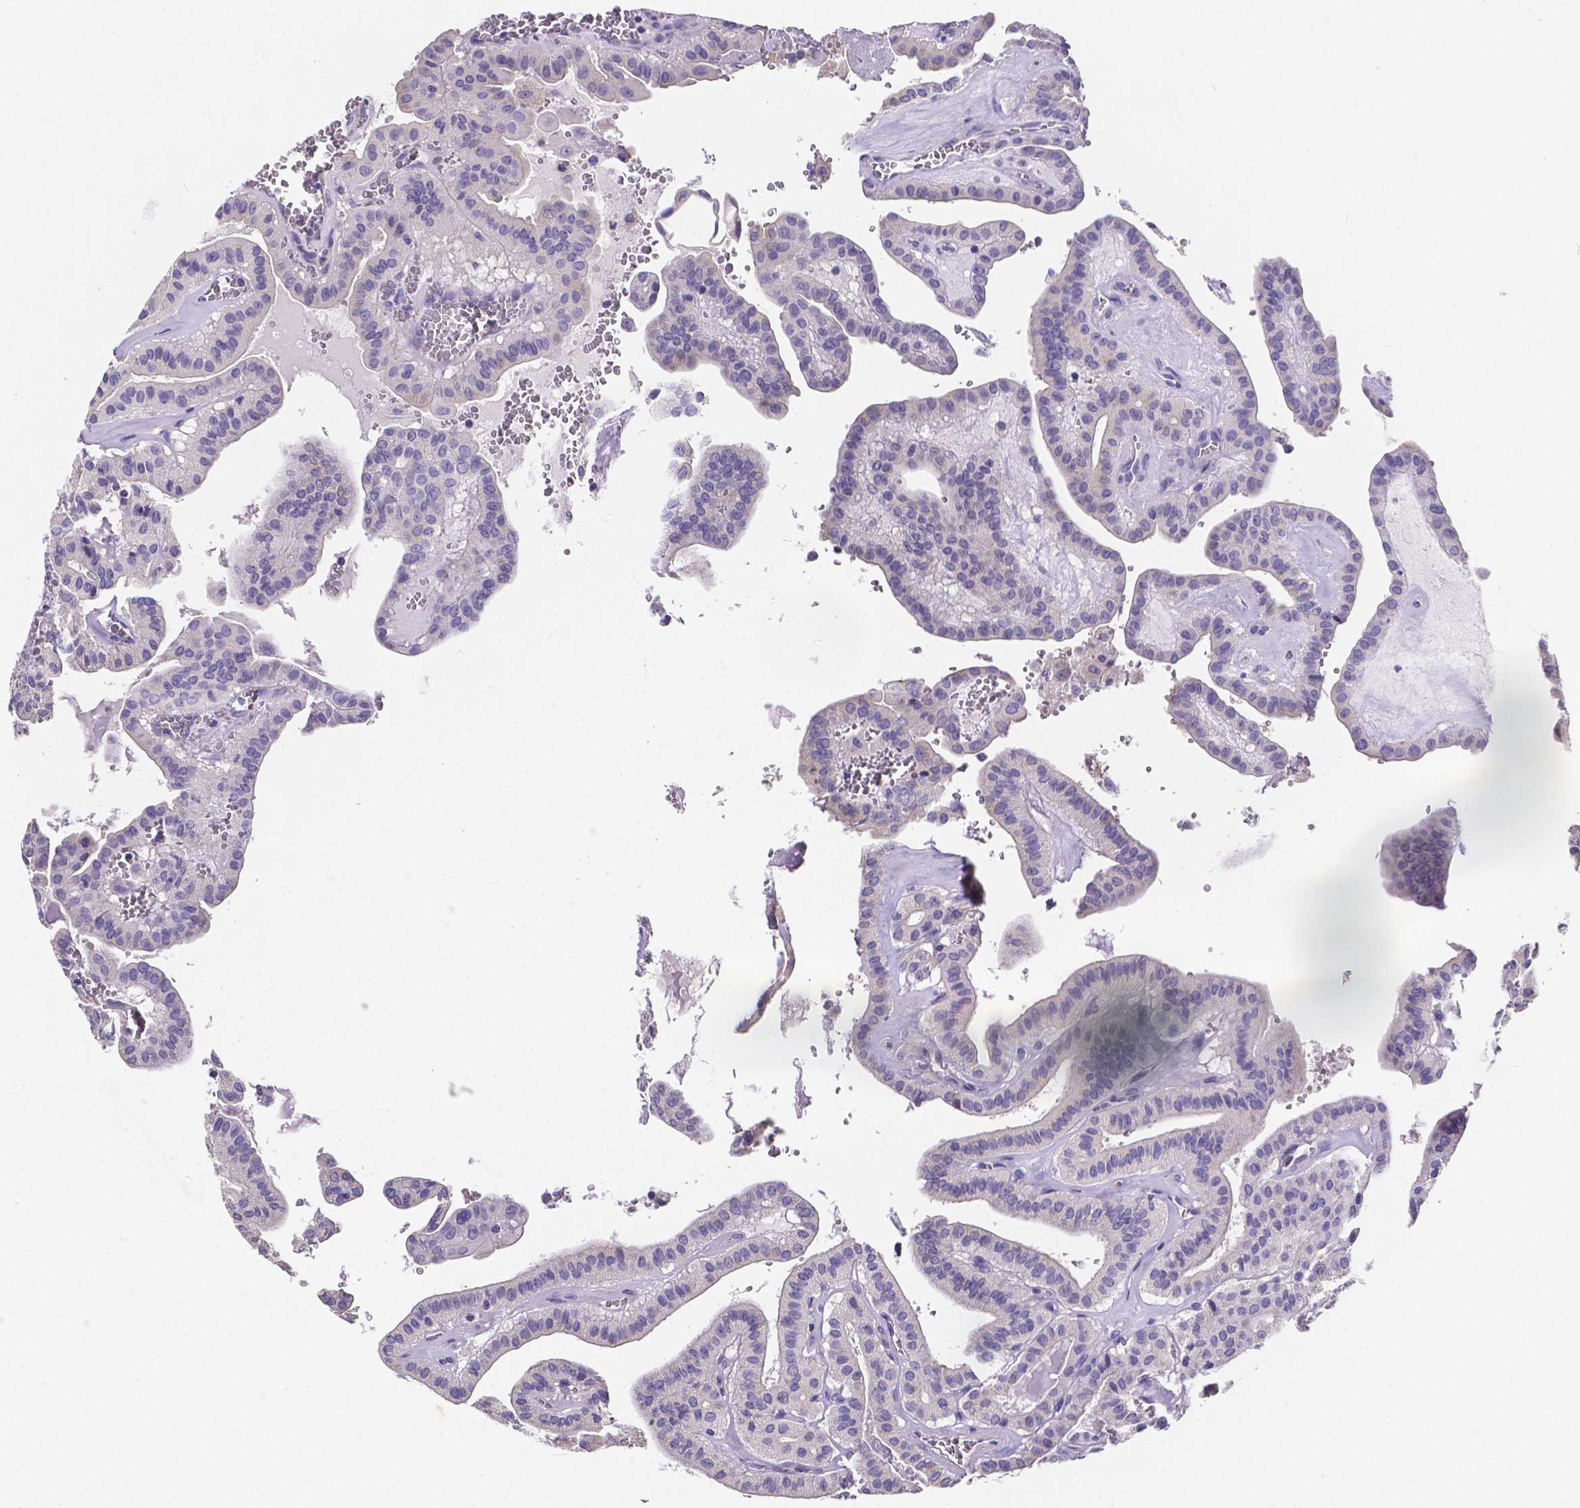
{"staining": {"intensity": "negative", "quantity": "none", "location": "none"}, "tissue": "thyroid cancer", "cell_type": "Tumor cells", "image_type": "cancer", "snomed": [{"axis": "morphology", "description": "Papillary adenocarcinoma, NOS"}, {"axis": "topography", "description": "Thyroid gland"}], "caption": "Thyroid cancer (papillary adenocarcinoma) stained for a protein using IHC exhibits no positivity tumor cells.", "gene": "ATP6V1D", "patient": {"sex": "male", "age": 52}}